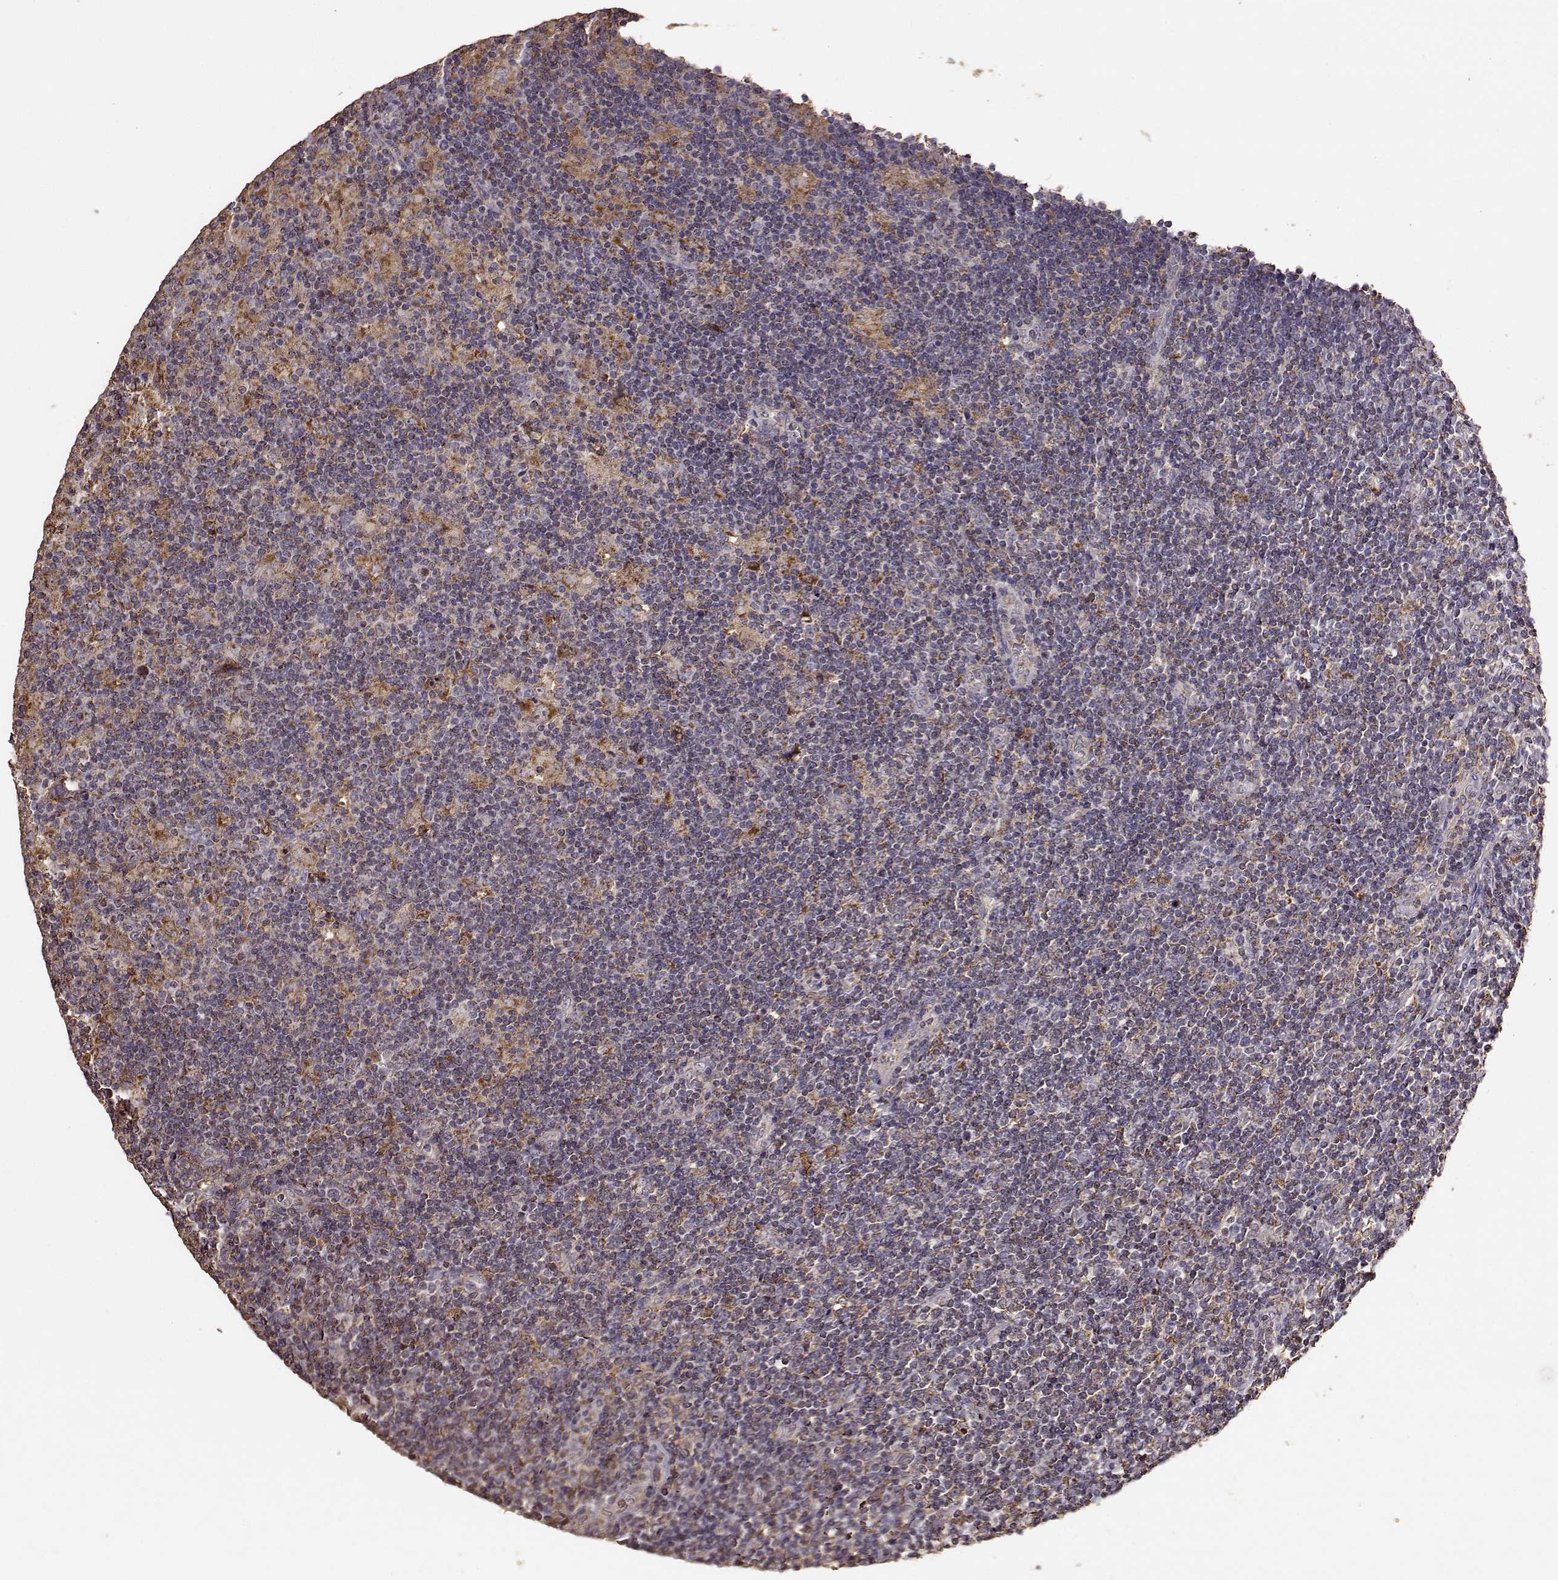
{"staining": {"intensity": "moderate", "quantity": "25%-75%", "location": "cytoplasmic/membranous"}, "tissue": "lymphoma", "cell_type": "Tumor cells", "image_type": "cancer", "snomed": [{"axis": "morphology", "description": "Hodgkin's disease, NOS"}, {"axis": "topography", "description": "Lymph node"}], "caption": "Immunohistochemistry (DAB) staining of lymphoma exhibits moderate cytoplasmic/membranous protein staining in about 25%-75% of tumor cells. Using DAB (brown) and hematoxylin (blue) stains, captured at high magnification using brightfield microscopy.", "gene": "PTGES2", "patient": {"sex": "male", "age": 40}}